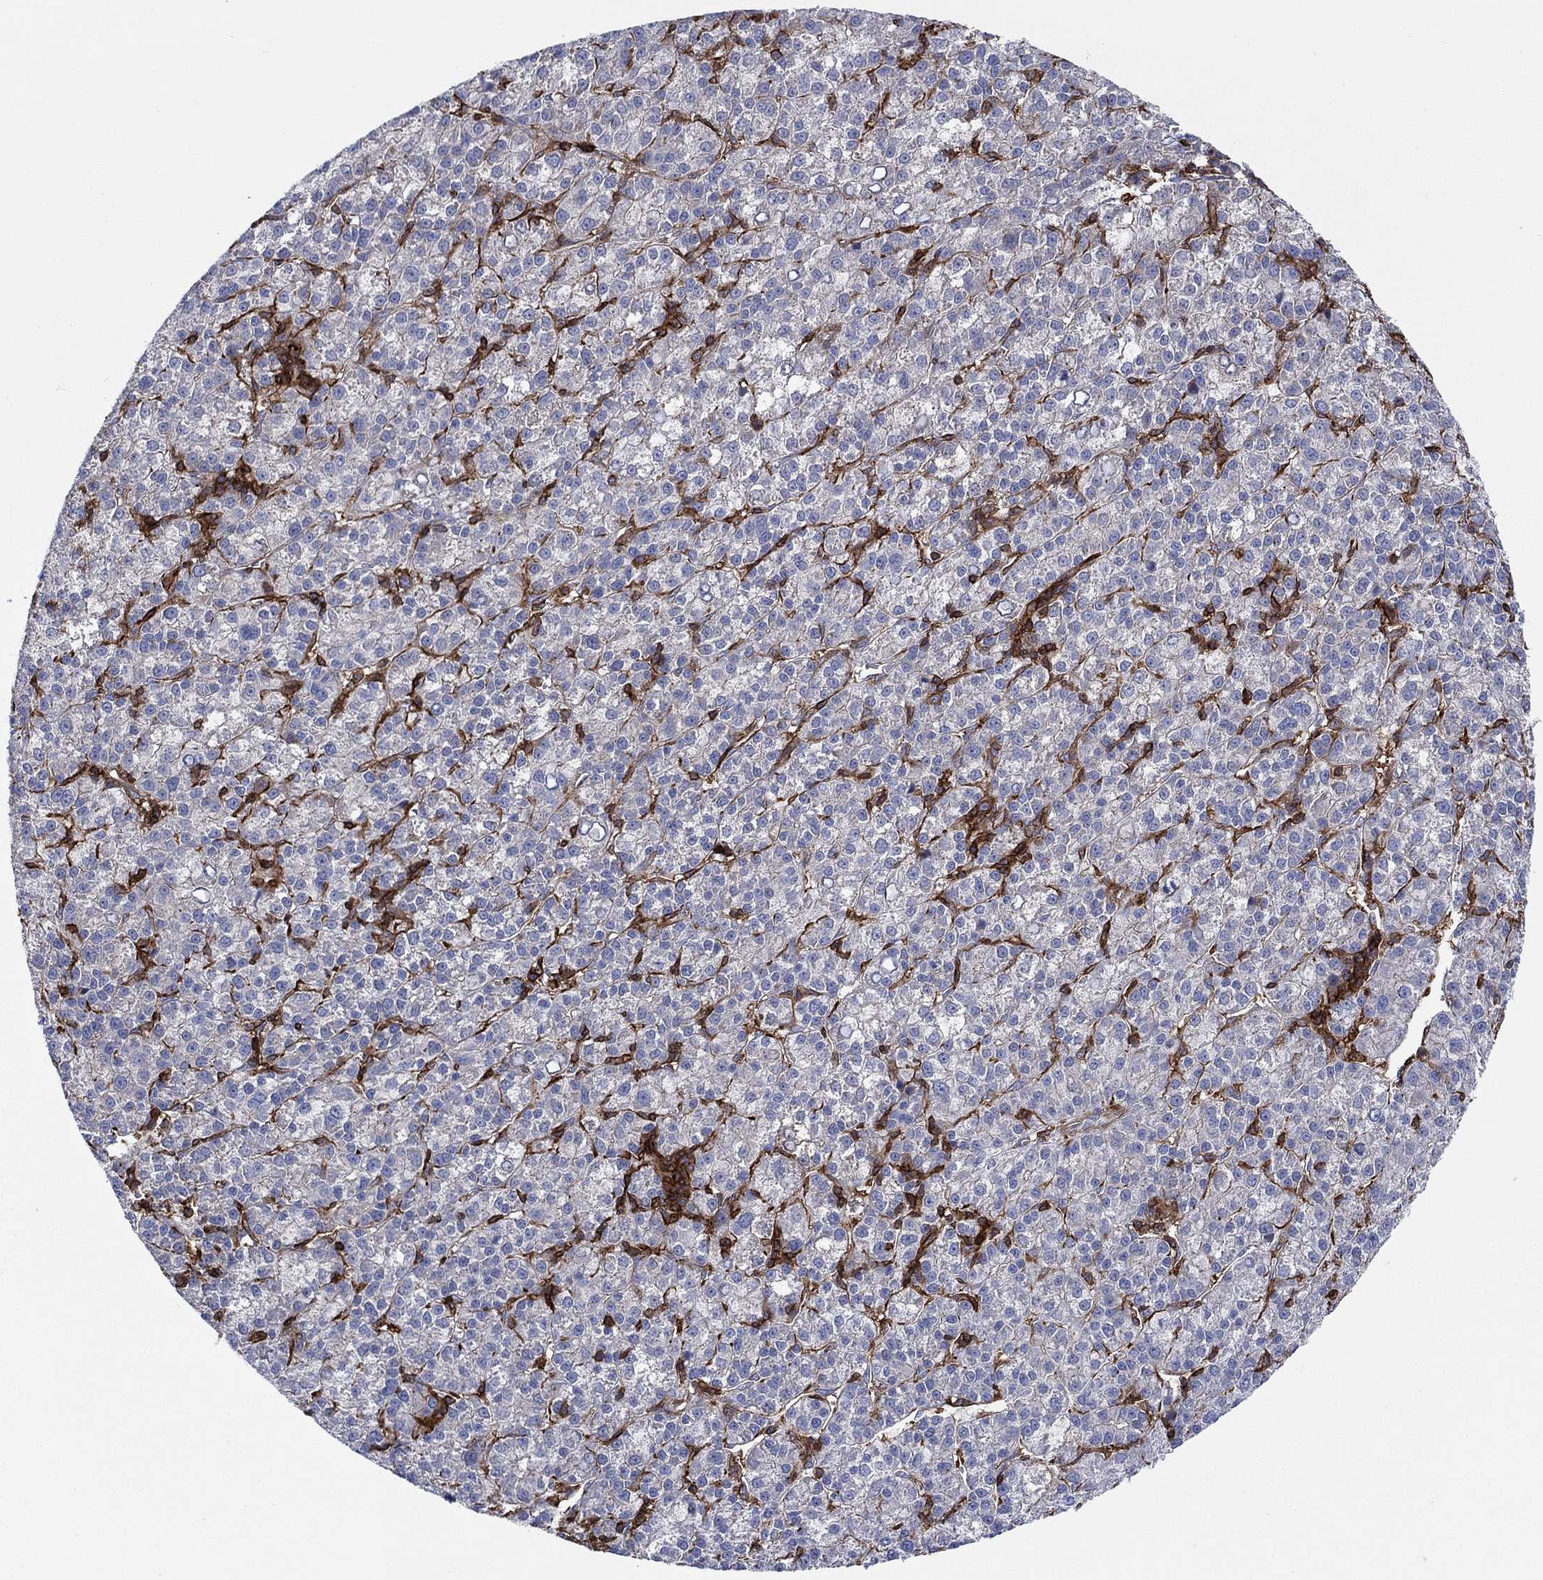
{"staining": {"intensity": "strong", "quantity": "<25%", "location": "cytoplasmic/membranous"}, "tissue": "liver cancer", "cell_type": "Tumor cells", "image_type": "cancer", "snomed": [{"axis": "morphology", "description": "Carcinoma, Hepatocellular, NOS"}, {"axis": "topography", "description": "Liver"}], "caption": "Human liver cancer stained with a protein marker displays strong staining in tumor cells.", "gene": "PAG1", "patient": {"sex": "female", "age": 60}}